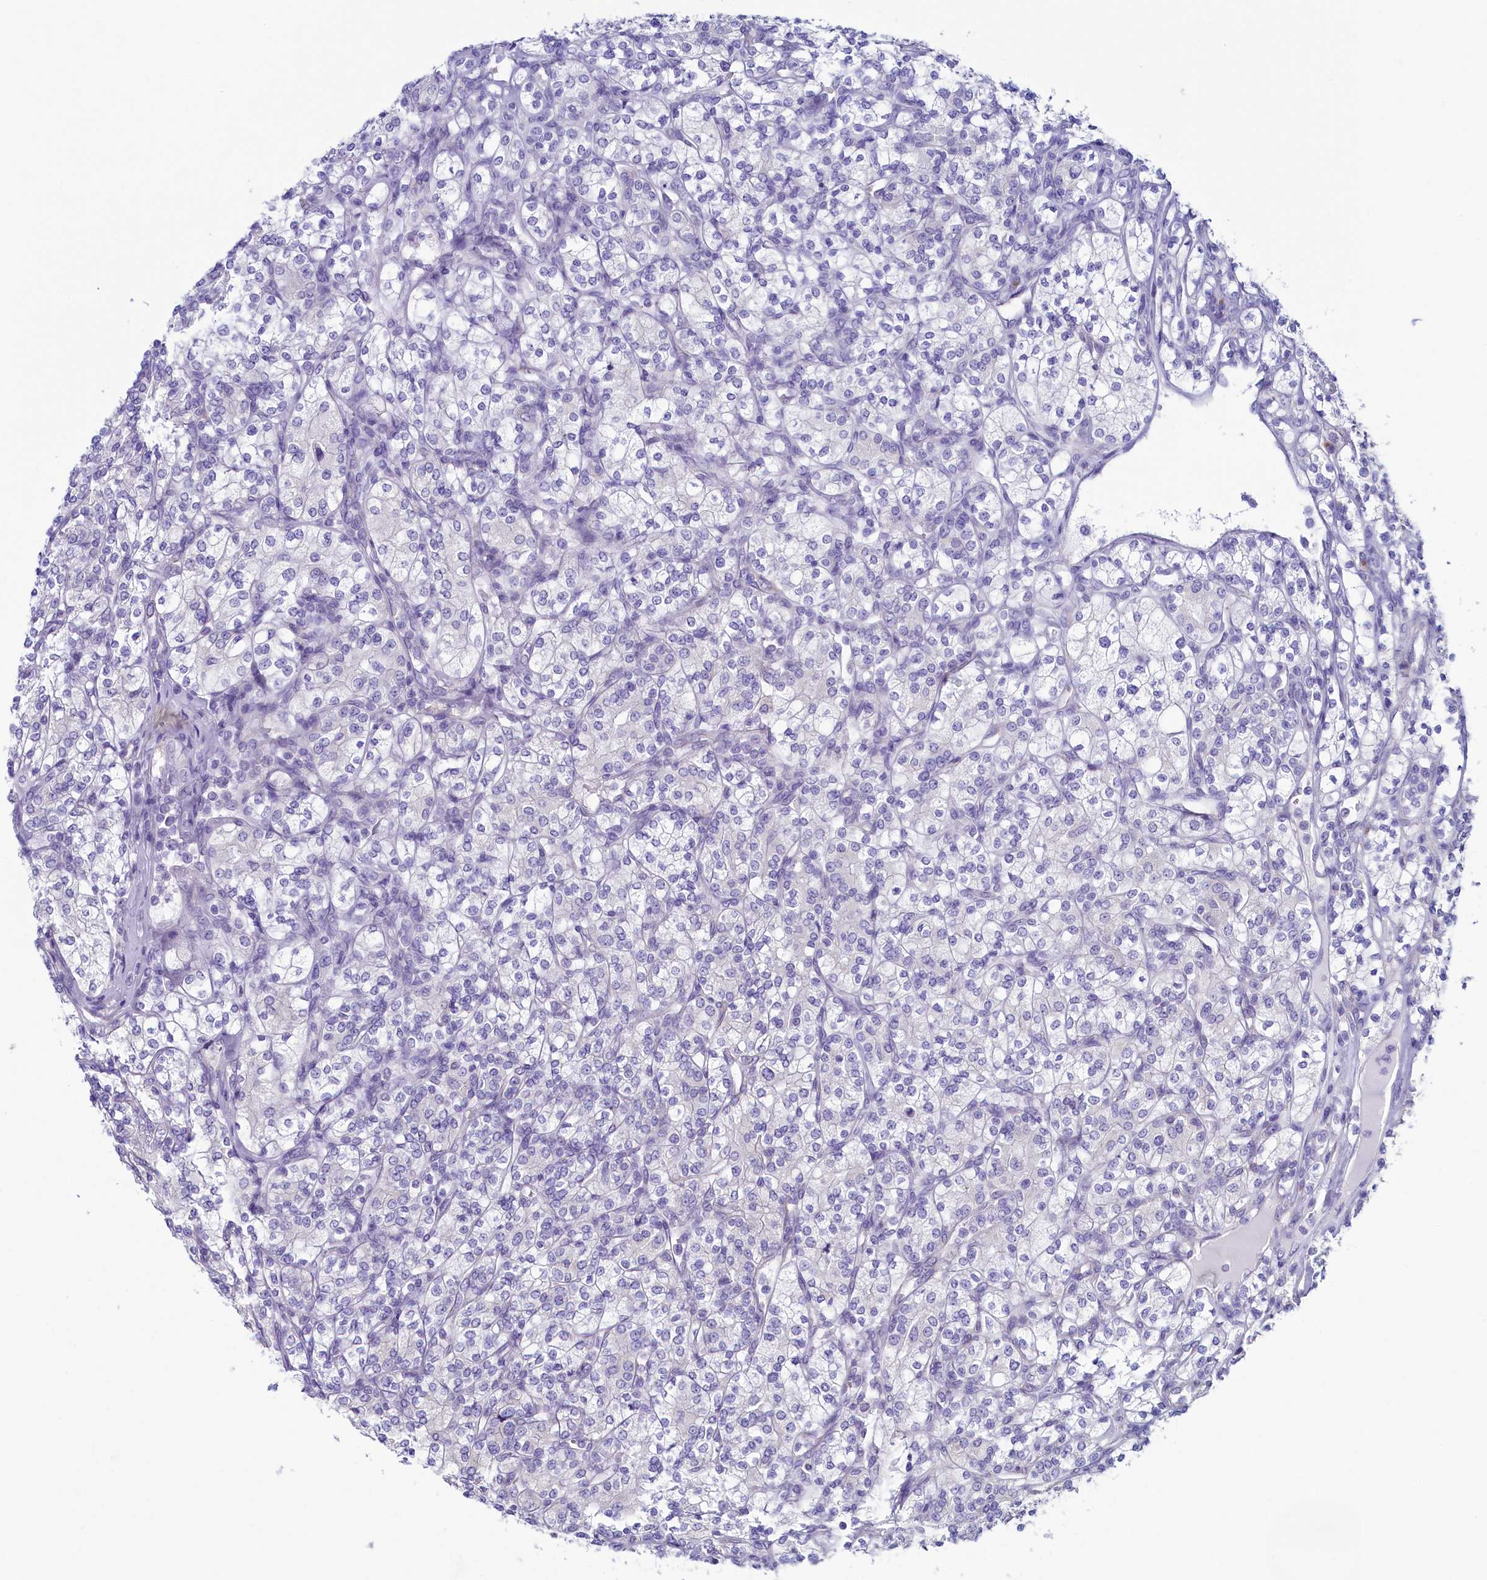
{"staining": {"intensity": "negative", "quantity": "none", "location": "none"}, "tissue": "renal cancer", "cell_type": "Tumor cells", "image_type": "cancer", "snomed": [{"axis": "morphology", "description": "Adenocarcinoma, NOS"}, {"axis": "topography", "description": "Kidney"}], "caption": "Human renal cancer (adenocarcinoma) stained for a protein using IHC reveals no expression in tumor cells.", "gene": "SKA3", "patient": {"sex": "male", "age": 77}}